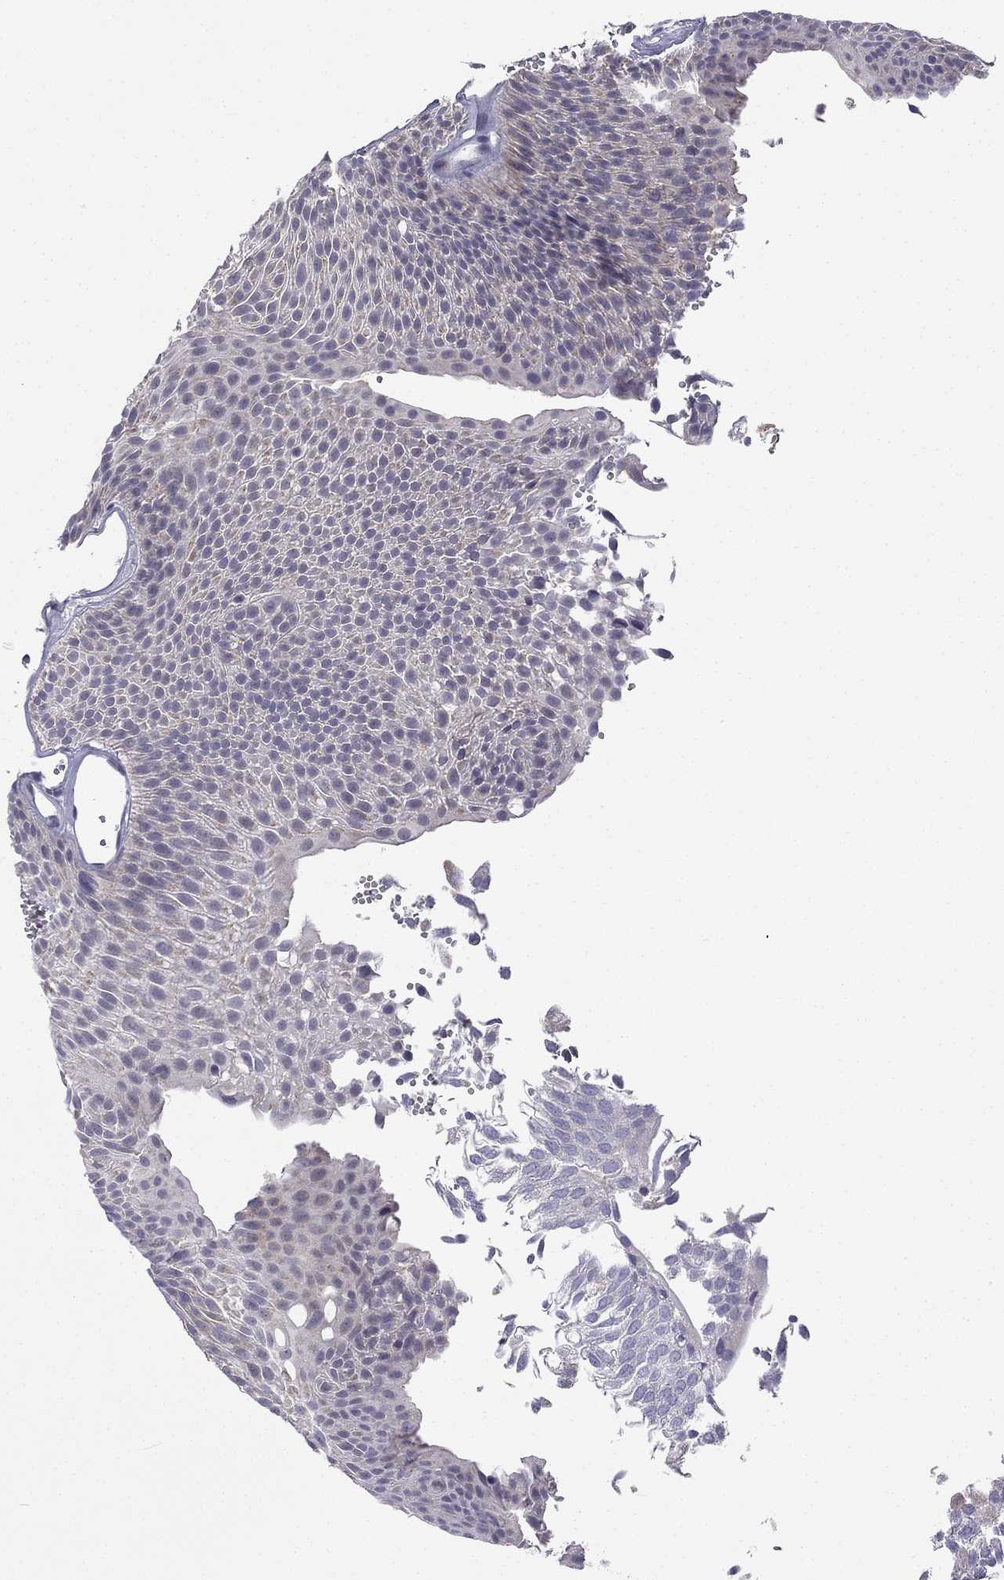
{"staining": {"intensity": "negative", "quantity": "none", "location": "none"}, "tissue": "urothelial cancer", "cell_type": "Tumor cells", "image_type": "cancer", "snomed": [{"axis": "morphology", "description": "Urothelial carcinoma, Low grade"}, {"axis": "topography", "description": "Urinary bladder"}], "caption": "Tumor cells show no significant protein positivity in urothelial carcinoma (low-grade).", "gene": "C5orf49", "patient": {"sex": "male", "age": 52}}